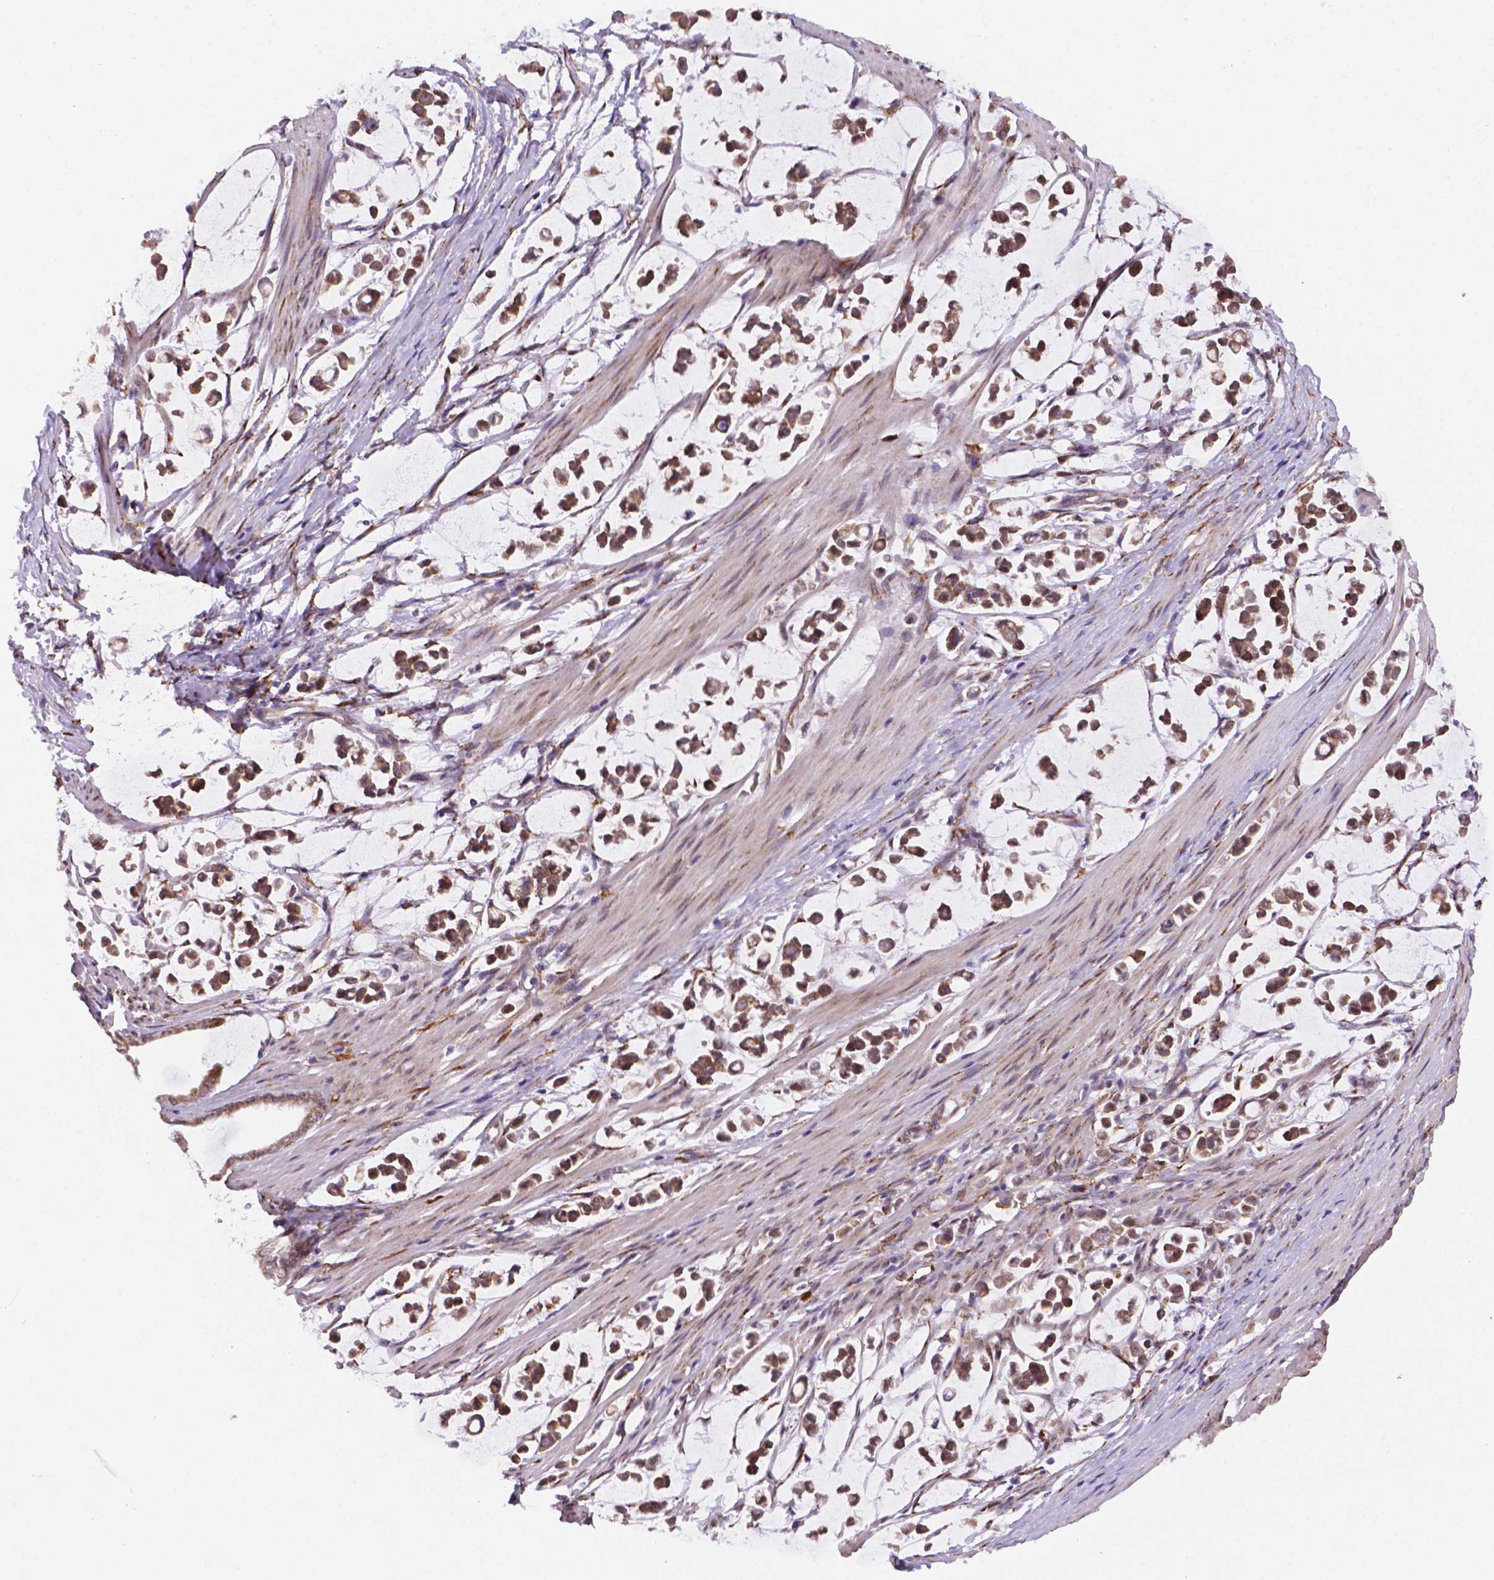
{"staining": {"intensity": "moderate", "quantity": ">75%", "location": "cytoplasmic/membranous,nuclear"}, "tissue": "stomach cancer", "cell_type": "Tumor cells", "image_type": "cancer", "snomed": [{"axis": "morphology", "description": "Adenocarcinoma, NOS"}, {"axis": "topography", "description": "Stomach"}], "caption": "This is a histology image of immunohistochemistry staining of stomach cancer (adenocarcinoma), which shows moderate staining in the cytoplasmic/membranous and nuclear of tumor cells.", "gene": "FNIP1", "patient": {"sex": "male", "age": 82}}